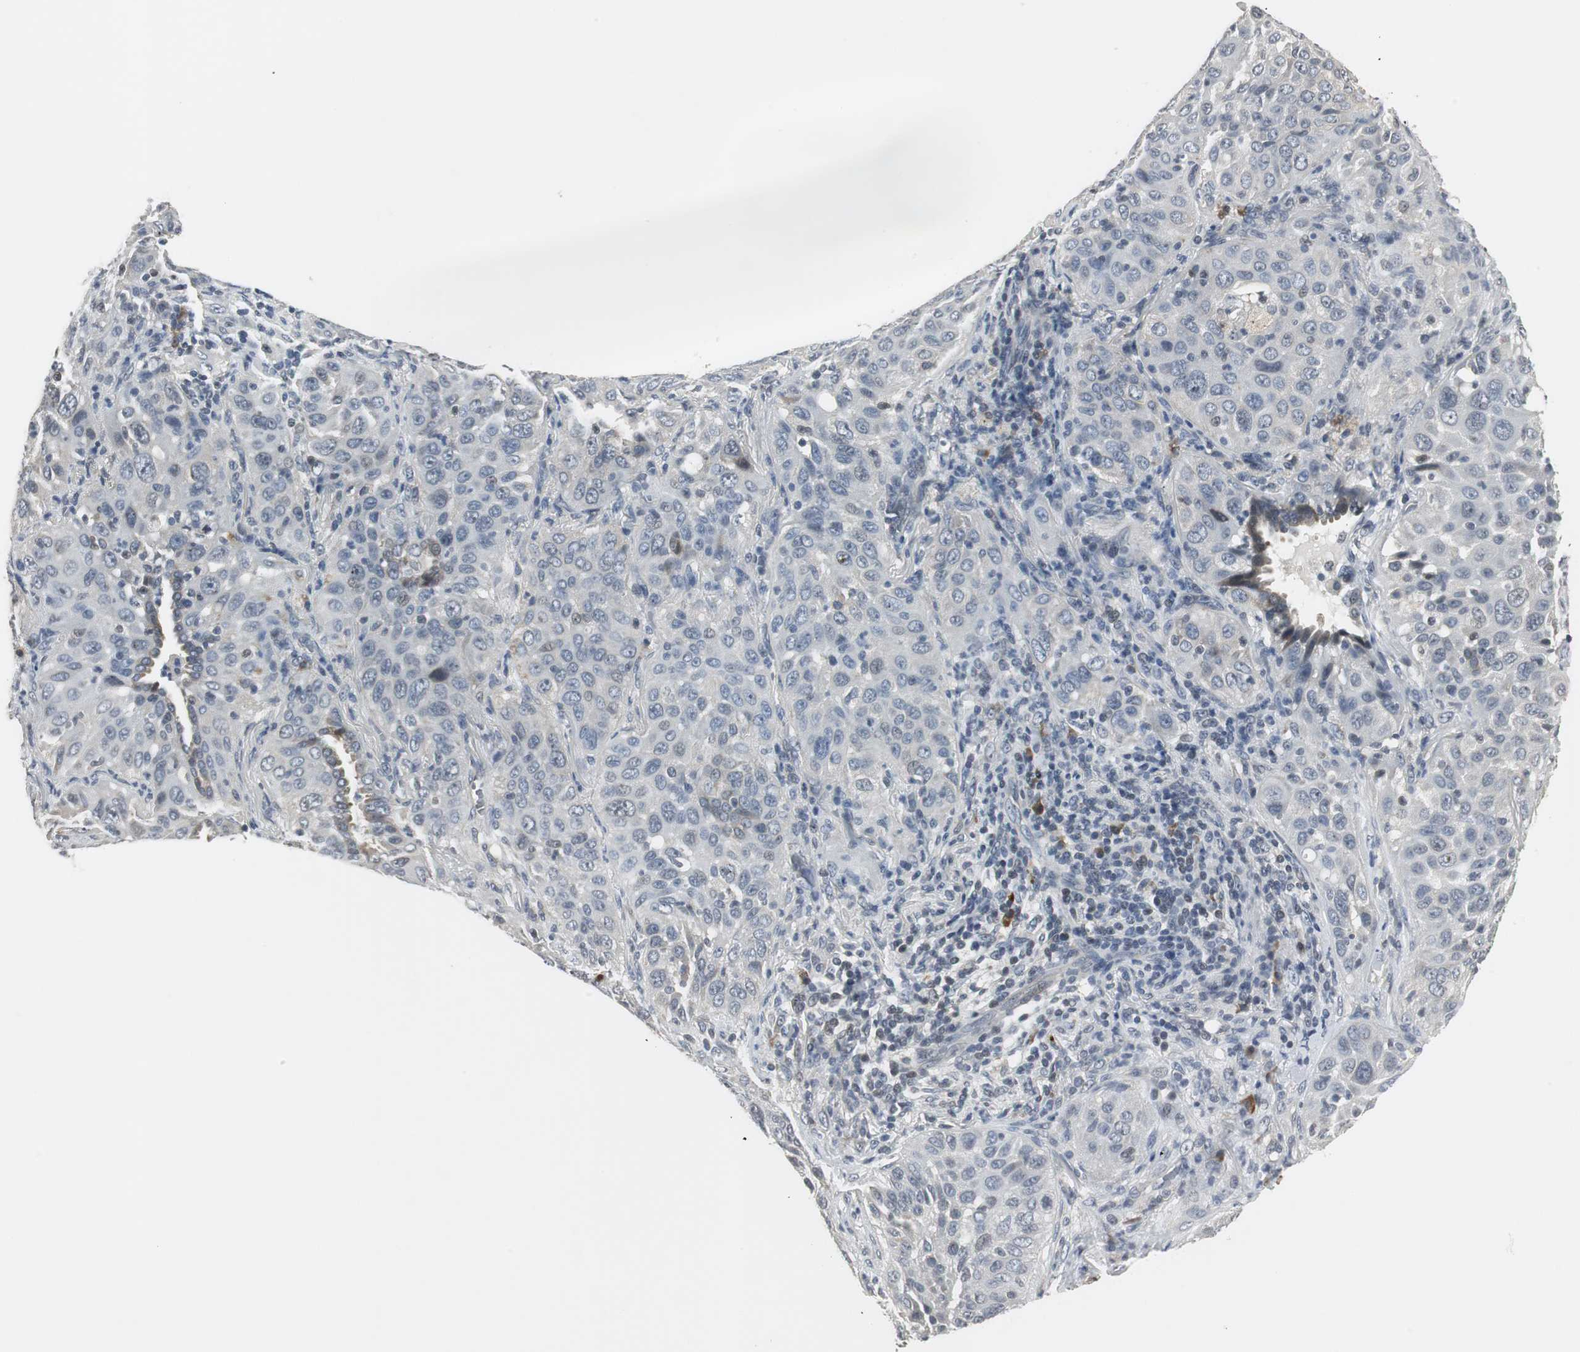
{"staining": {"intensity": "weak", "quantity": "<25%", "location": "cytoplasmic/membranous"}, "tissue": "lung cancer", "cell_type": "Tumor cells", "image_type": "cancer", "snomed": [{"axis": "morphology", "description": "Squamous cell carcinoma, NOS"}, {"axis": "topography", "description": "Lung"}], "caption": "Lung cancer was stained to show a protein in brown. There is no significant staining in tumor cells.", "gene": "CCT5", "patient": {"sex": "female", "age": 67}}